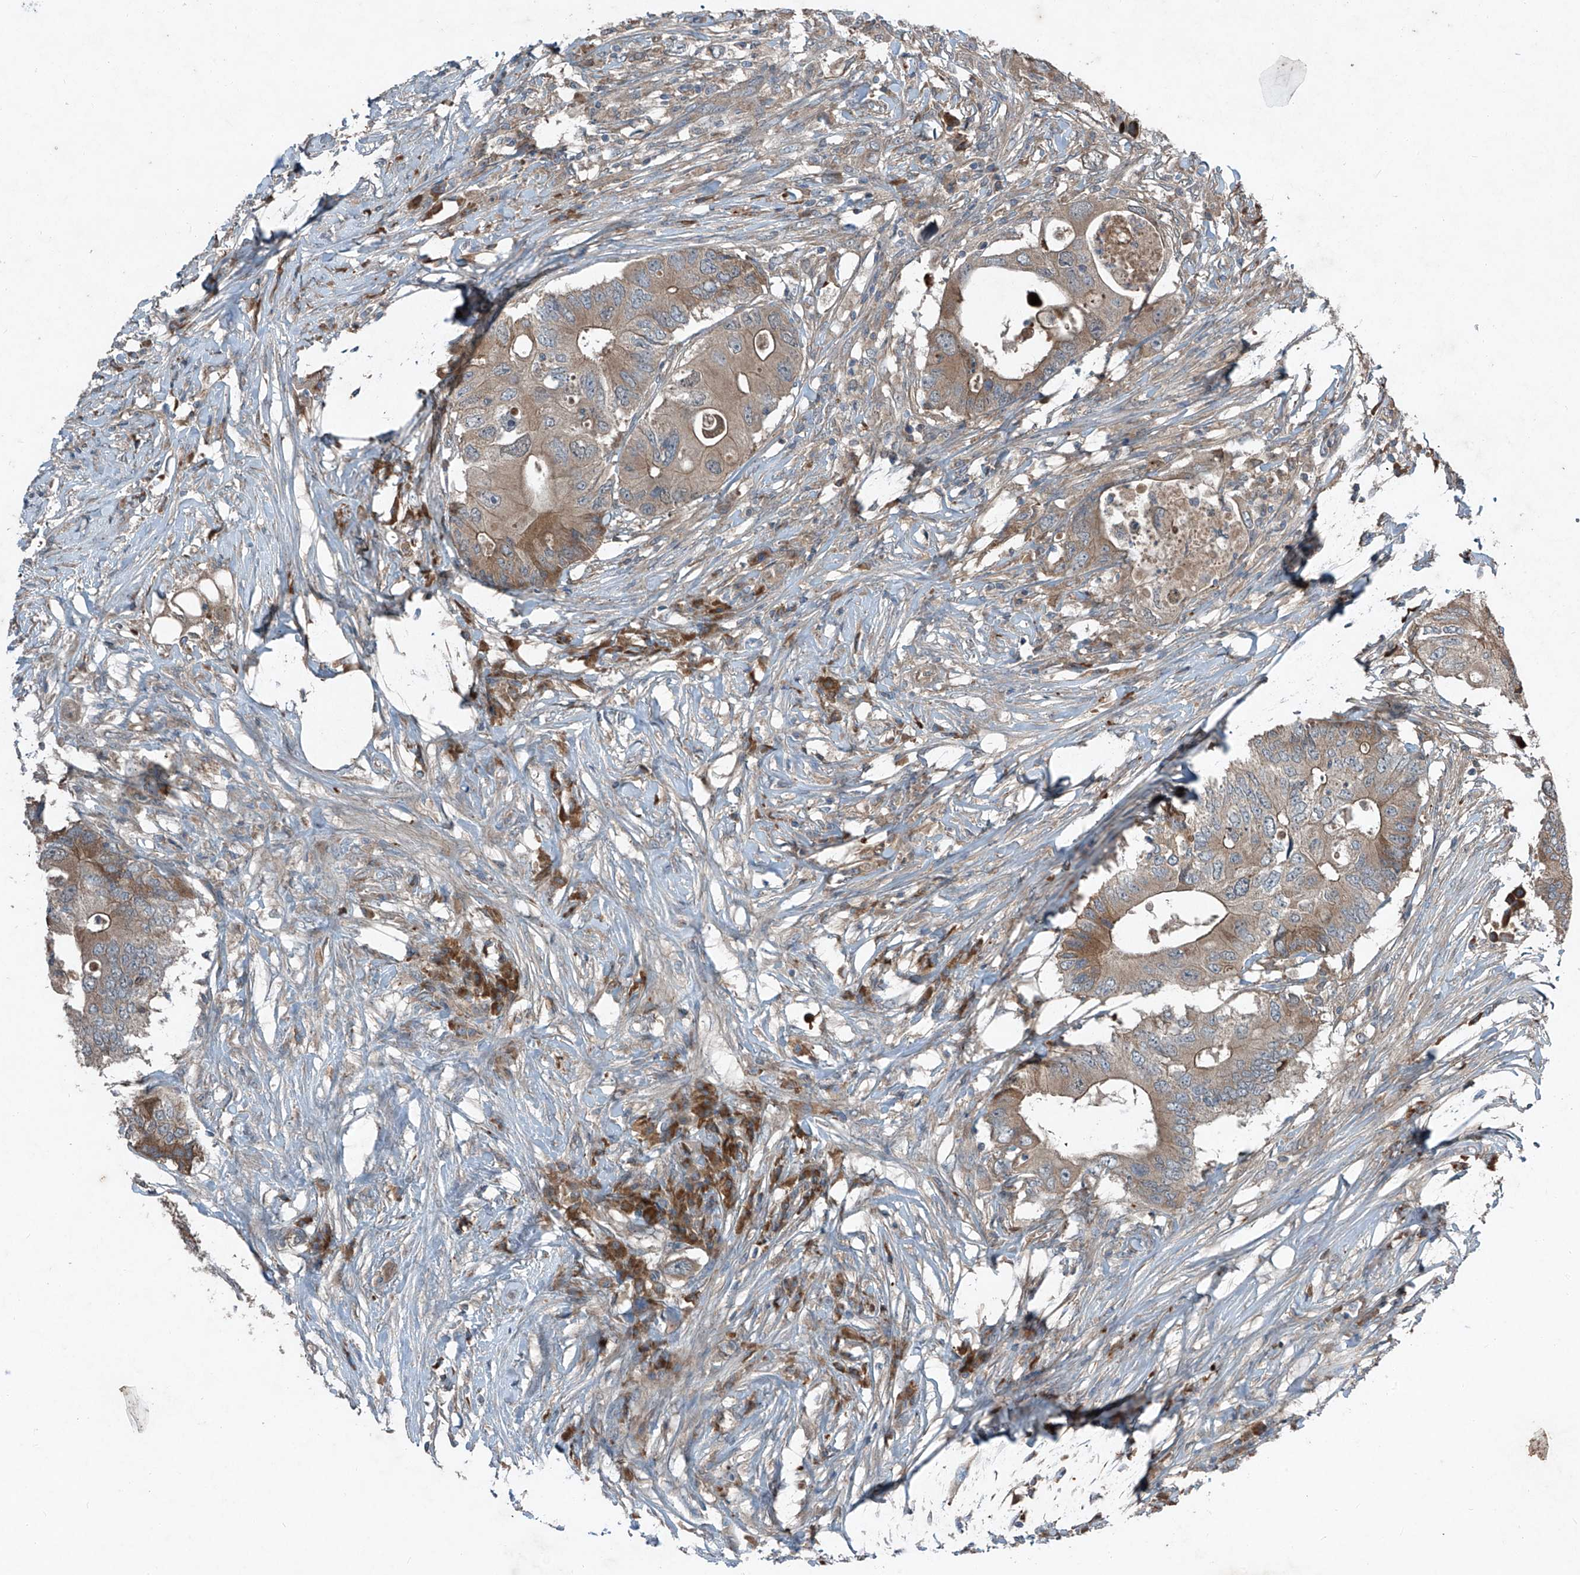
{"staining": {"intensity": "moderate", "quantity": "25%-75%", "location": "cytoplasmic/membranous"}, "tissue": "colorectal cancer", "cell_type": "Tumor cells", "image_type": "cancer", "snomed": [{"axis": "morphology", "description": "Adenocarcinoma, NOS"}, {"axis": "topography", "description": "Colon"}], "caption": "The image displays a brown stain indicating the presence of a protein in the cytoplasmic/membranous of tumor cells in colorectal cancer.", "gene": "FOXRED2", "patient": {"sex": "male", "age": 71}}